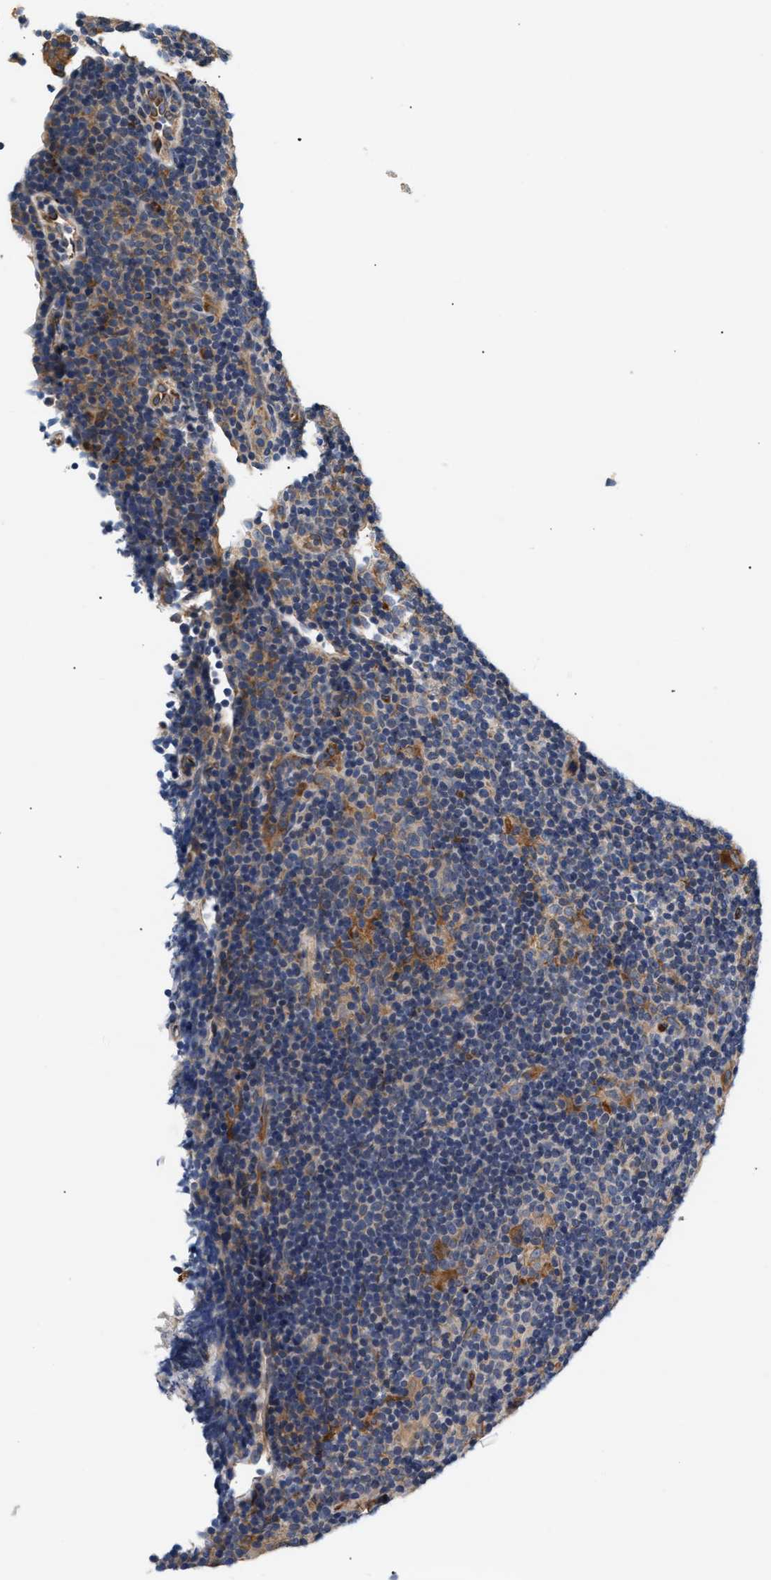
{"staining": {"intensity": "moderate", "quantity": "<25%", "location": "cytoplasmic/membranous"}, "tissue": "lymphoma", "cell_type": "Tumor cells", "image_type": "cancer", "snomed": [{"axis": "morphology", "description": "Hodgkin's disease, NOS"}, {"axis": "topography", "description": "Lymph node"}], "caption": "This histopathology image shows lymphoma stained with immunohistochemistry (IHC) to label a protein in brown. The cytoplasmic/membranous of tumor cells show moderate positivity for the protein. Nuclei are counter-stained blue.", "gene": "IFT74", "patient": {"sex": "female", "age": 57}}